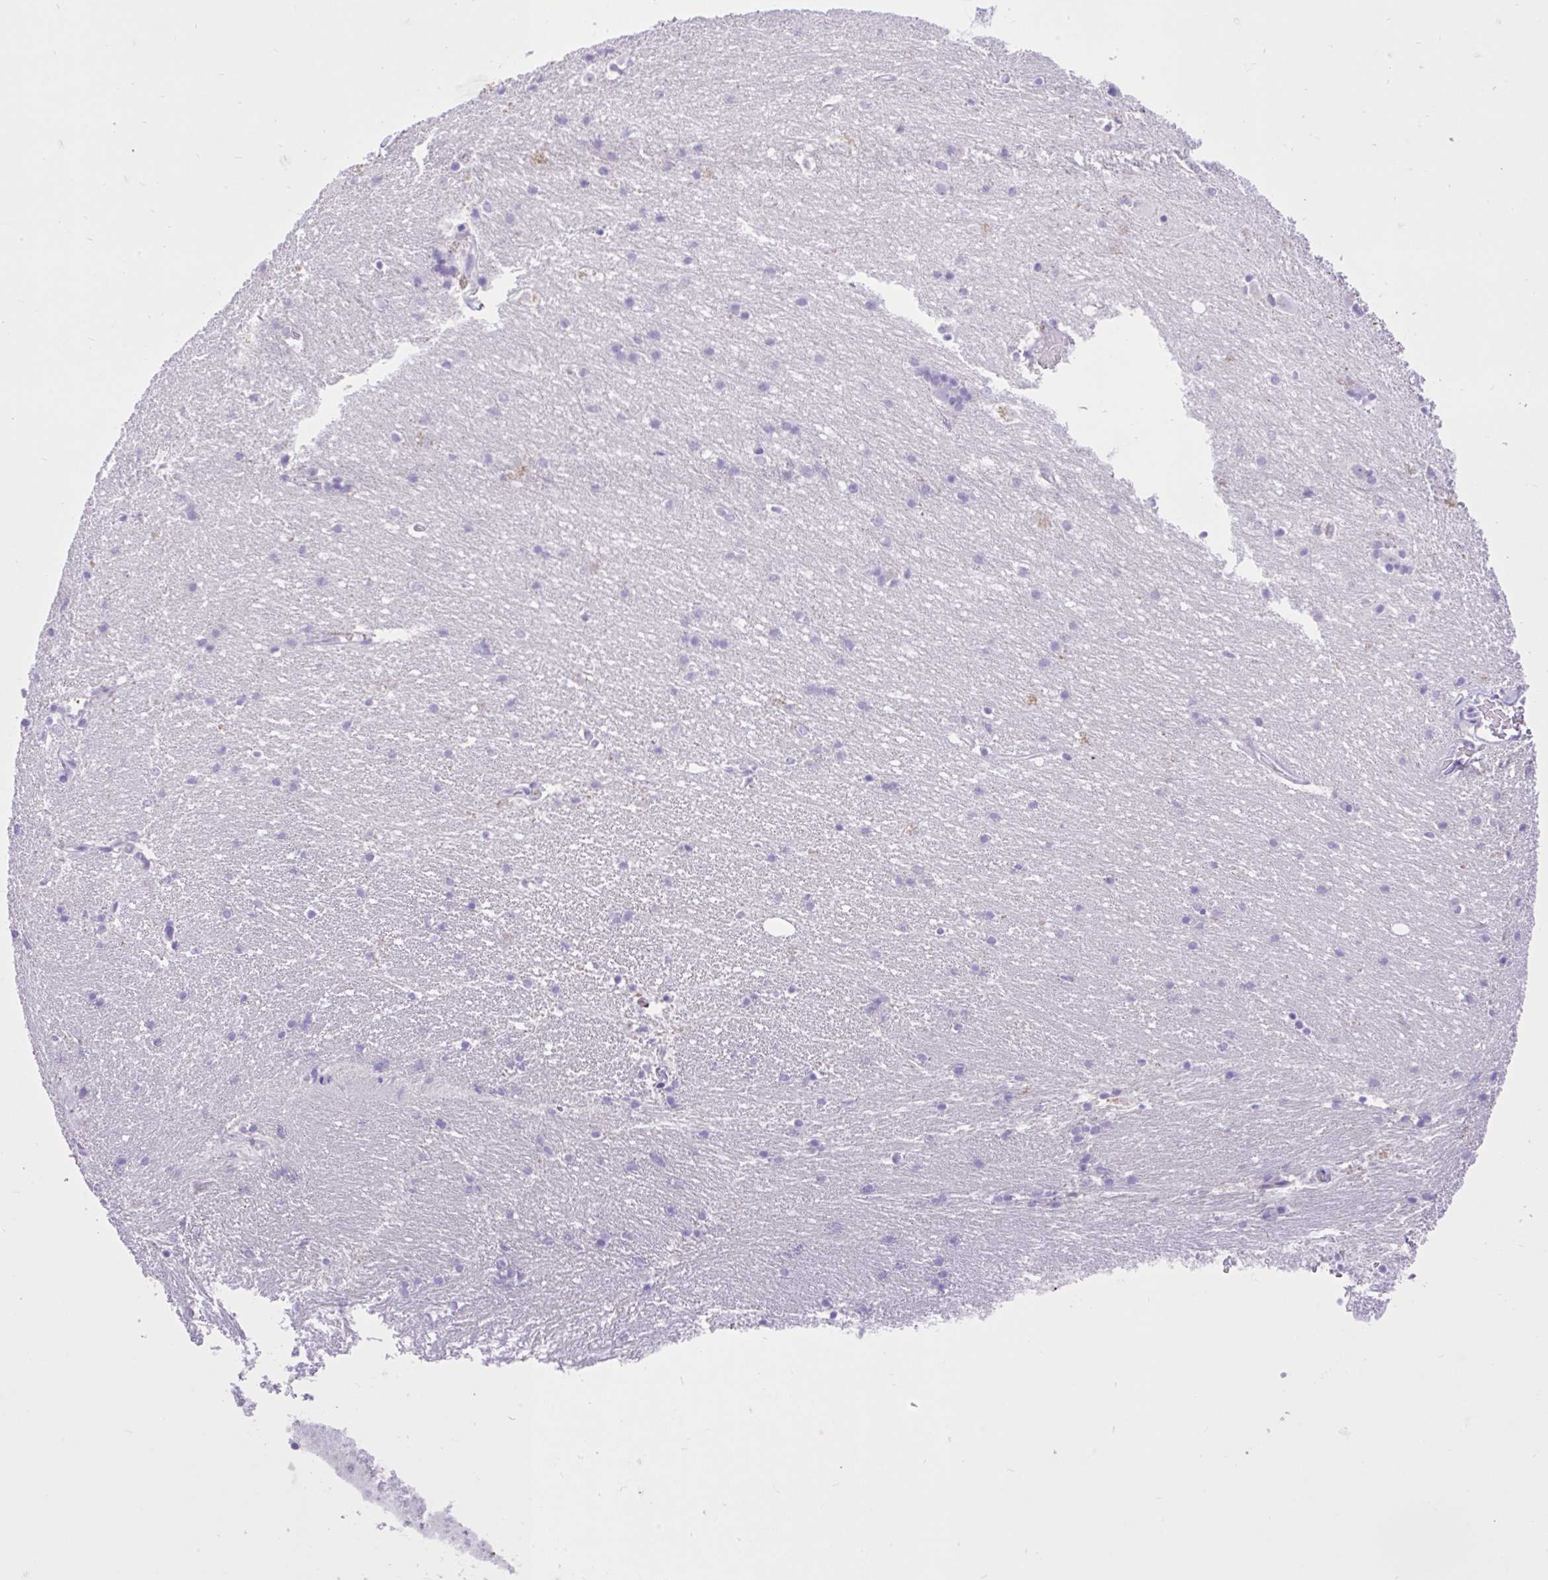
{"staining": {"intensity": "negative", "quantity": "none", "location": "none"}, "tissue": "hippocampus", "cell_type": "Glial cells", "image_type": "normal", "snomed": [{"axis": "morphology", "description": "Normal tissue, NOS"}, {"axis": "topography", "description": "Hippocampus"}], "caption": "An image of human hippocampus is negative for staining in glial cells. (Brightfield microscopy of DAB IHC at high magnification).", "gene": "ZNF101", "patient": {"sex": "male", "age": 63}}